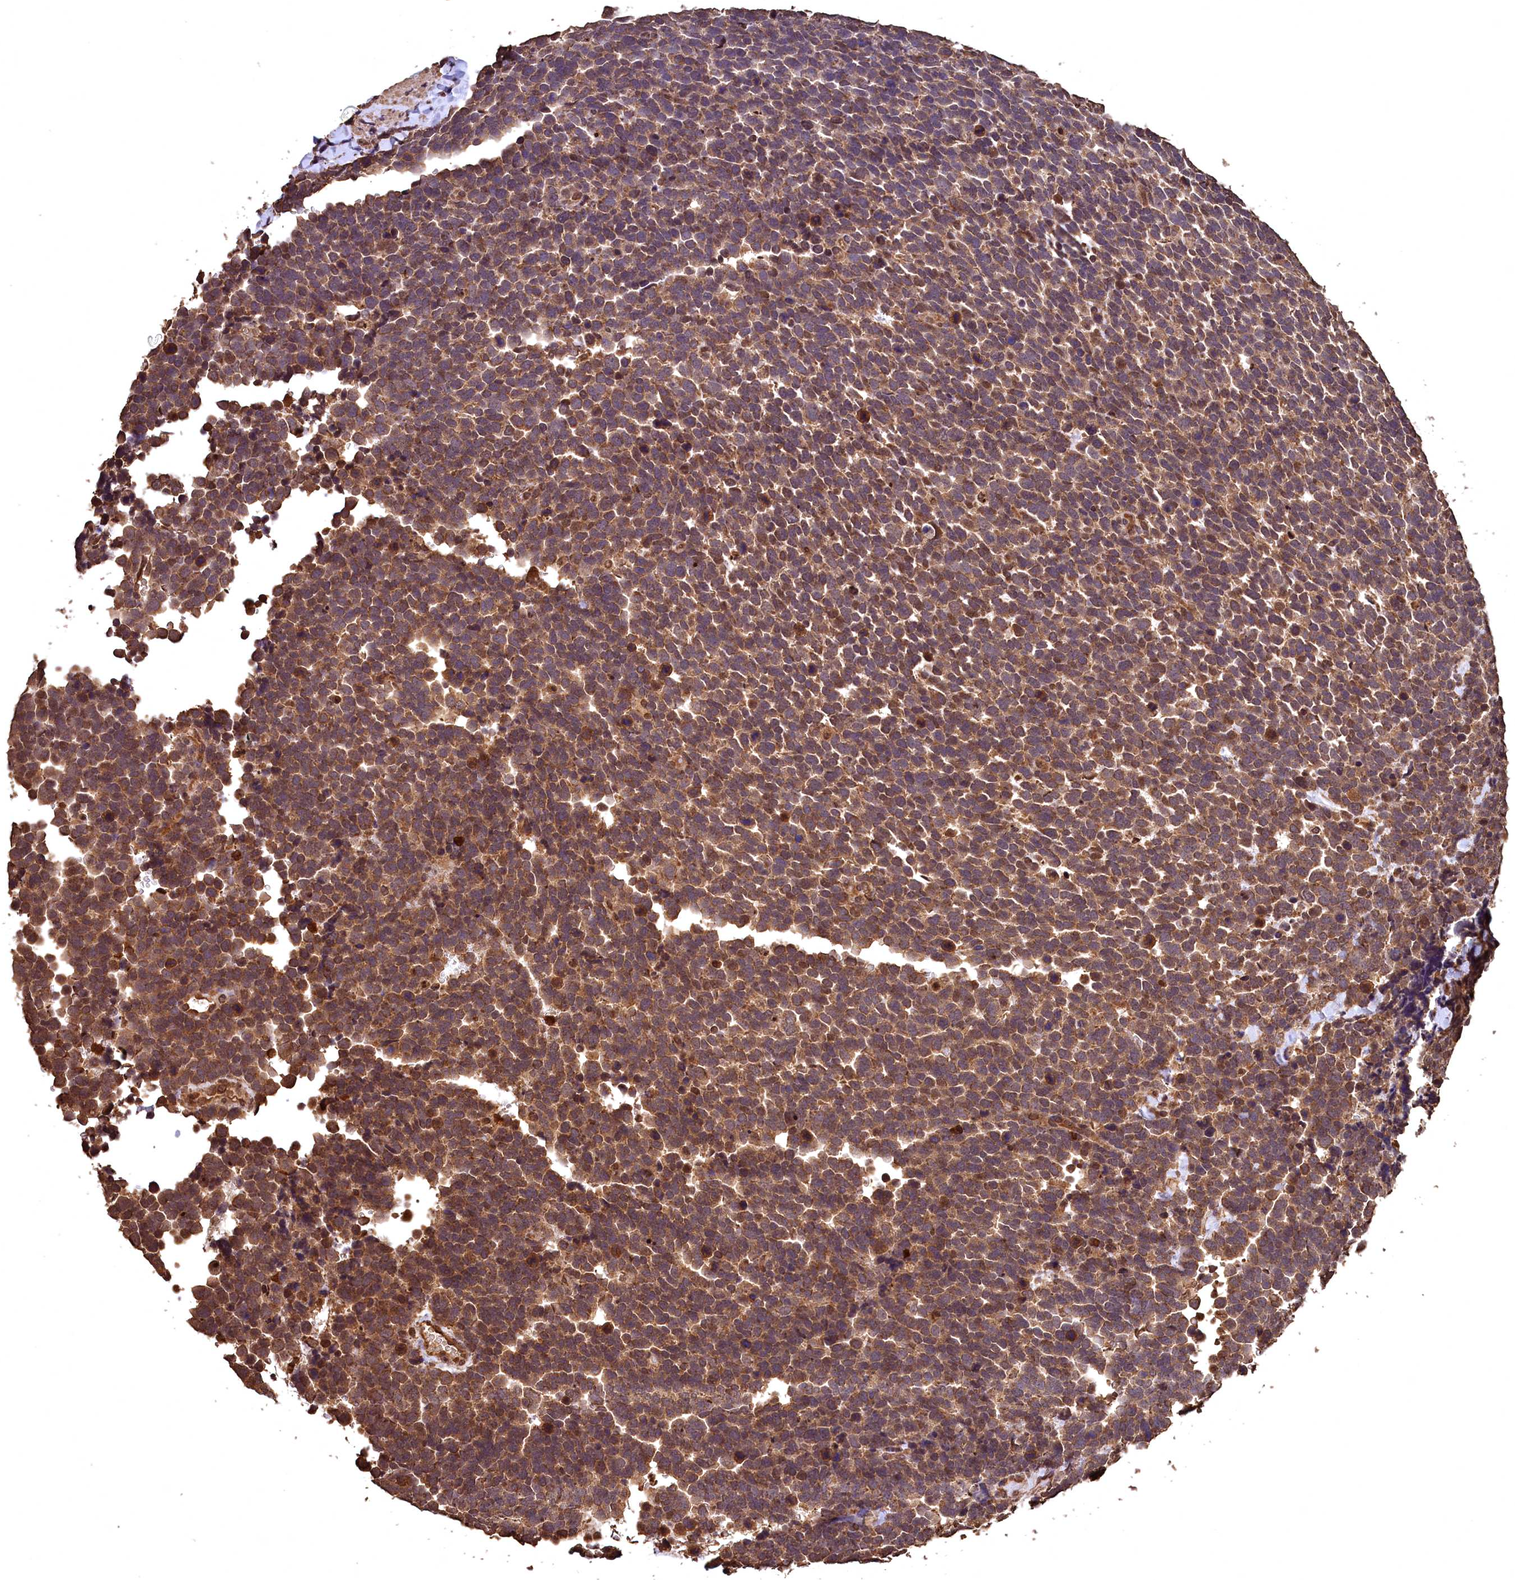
{"staining": {"intensity": "moderate", "quantity": ">75%", "location": "cytoplasmic/membranous"}, "tissue": "urothelial cancer", "cell_type": "Tumor cells", "image_type": "cancer", "snomed": [{"axis": "morphology", "description": "Urothelial carcinoma, High grade"}, {"axis": "topography", "description": "Urinary bladder"}], "caption": "Immunohistochemistry (IHC) histopathology image of human high-grade urothelial carcinoma stained for a protein (brown), which demonstrates medium levels of moderate cytoplasmic/membranous positivity in approximately >75% of tumor cells.", "gene": "CEP57L1", "patient": {"sex": "female", "age": 82}}